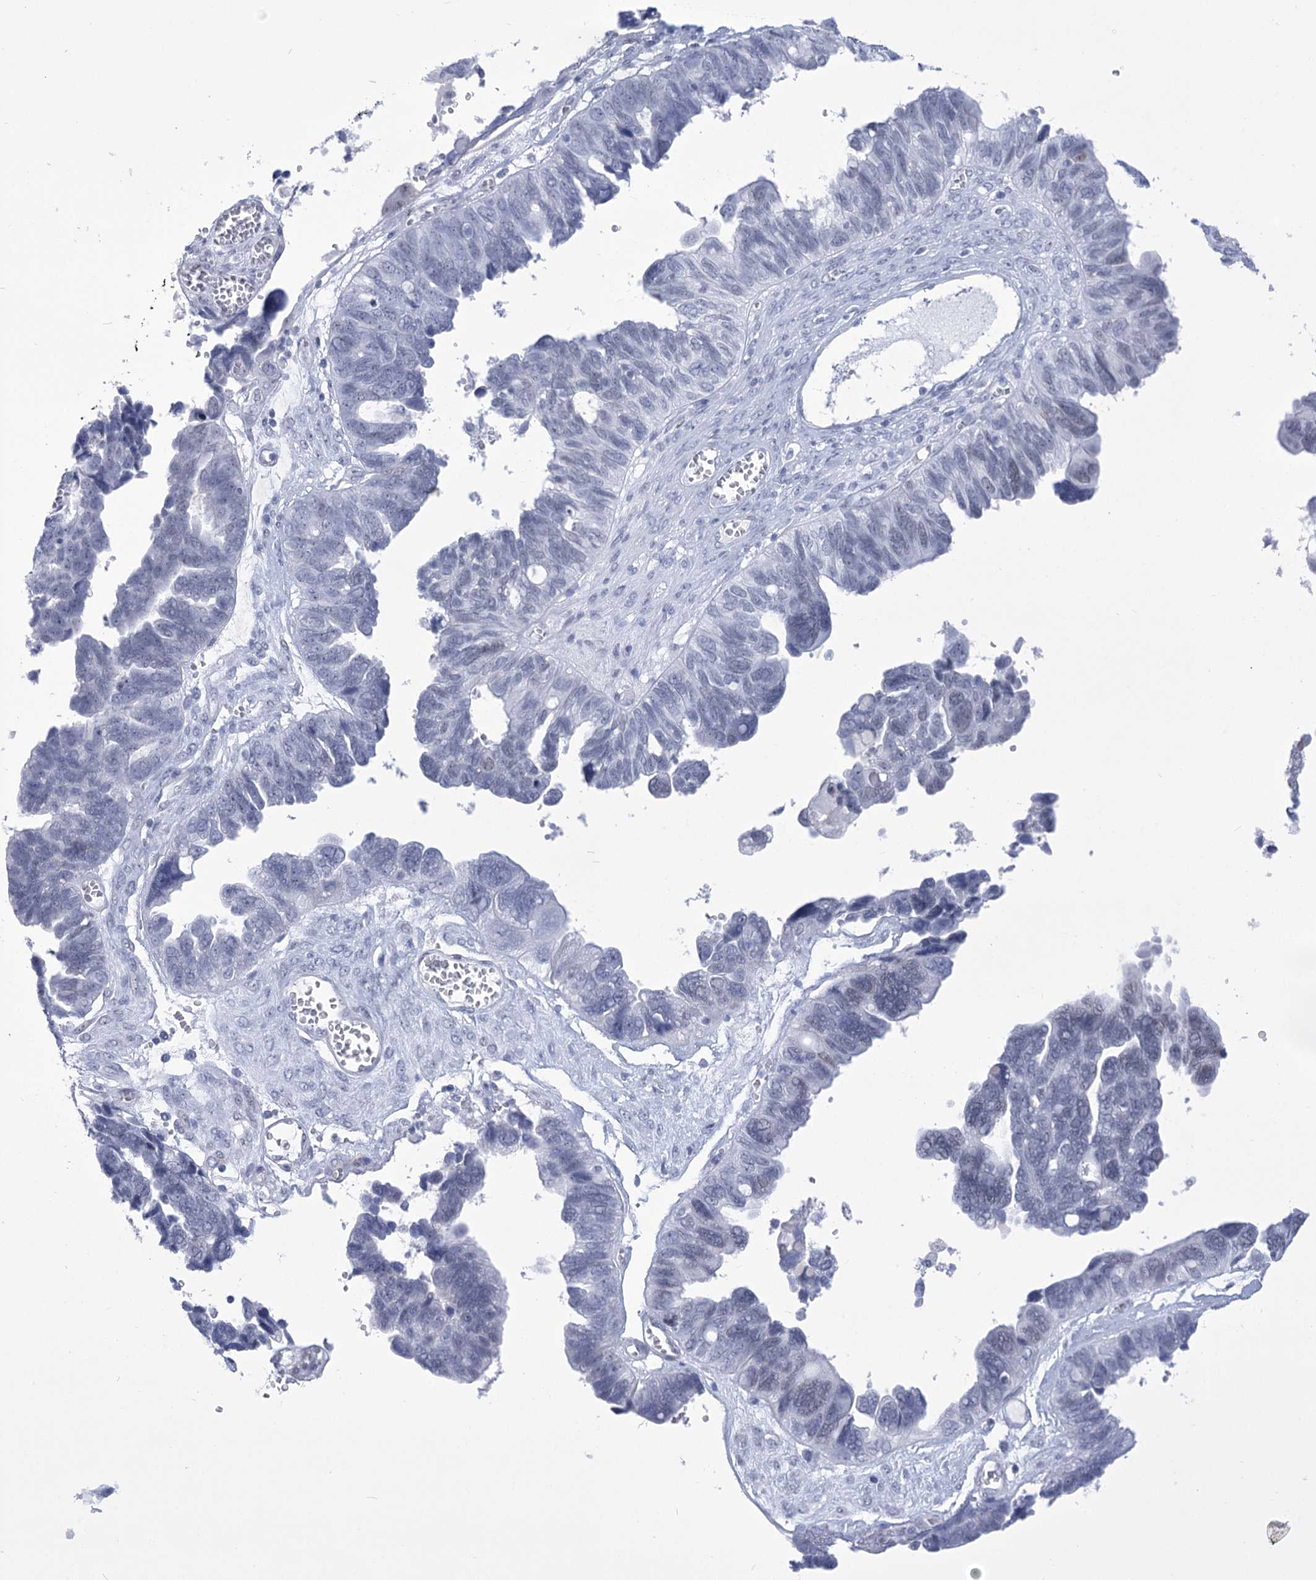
{"staining": {"intensity": "negative", "quantity": "none", "location": "none"}, "tissue": "ovarian cancer", "cell_type": "Tumor cells", "image_type": "cancer", "snomed": [{"axis": "morphology", "description": "Cystadenocarcinoma, serous, NOS"}, {"axis": "topography", "description": "Ovary"}], "caption": "Immunohistochemistry (IHC) of serous cystadenocarcinoma (ovarian) shows no positivity in tumor cells.", "gene": "HORMAD1", "patient": {"sex": "female", "age": 79}}